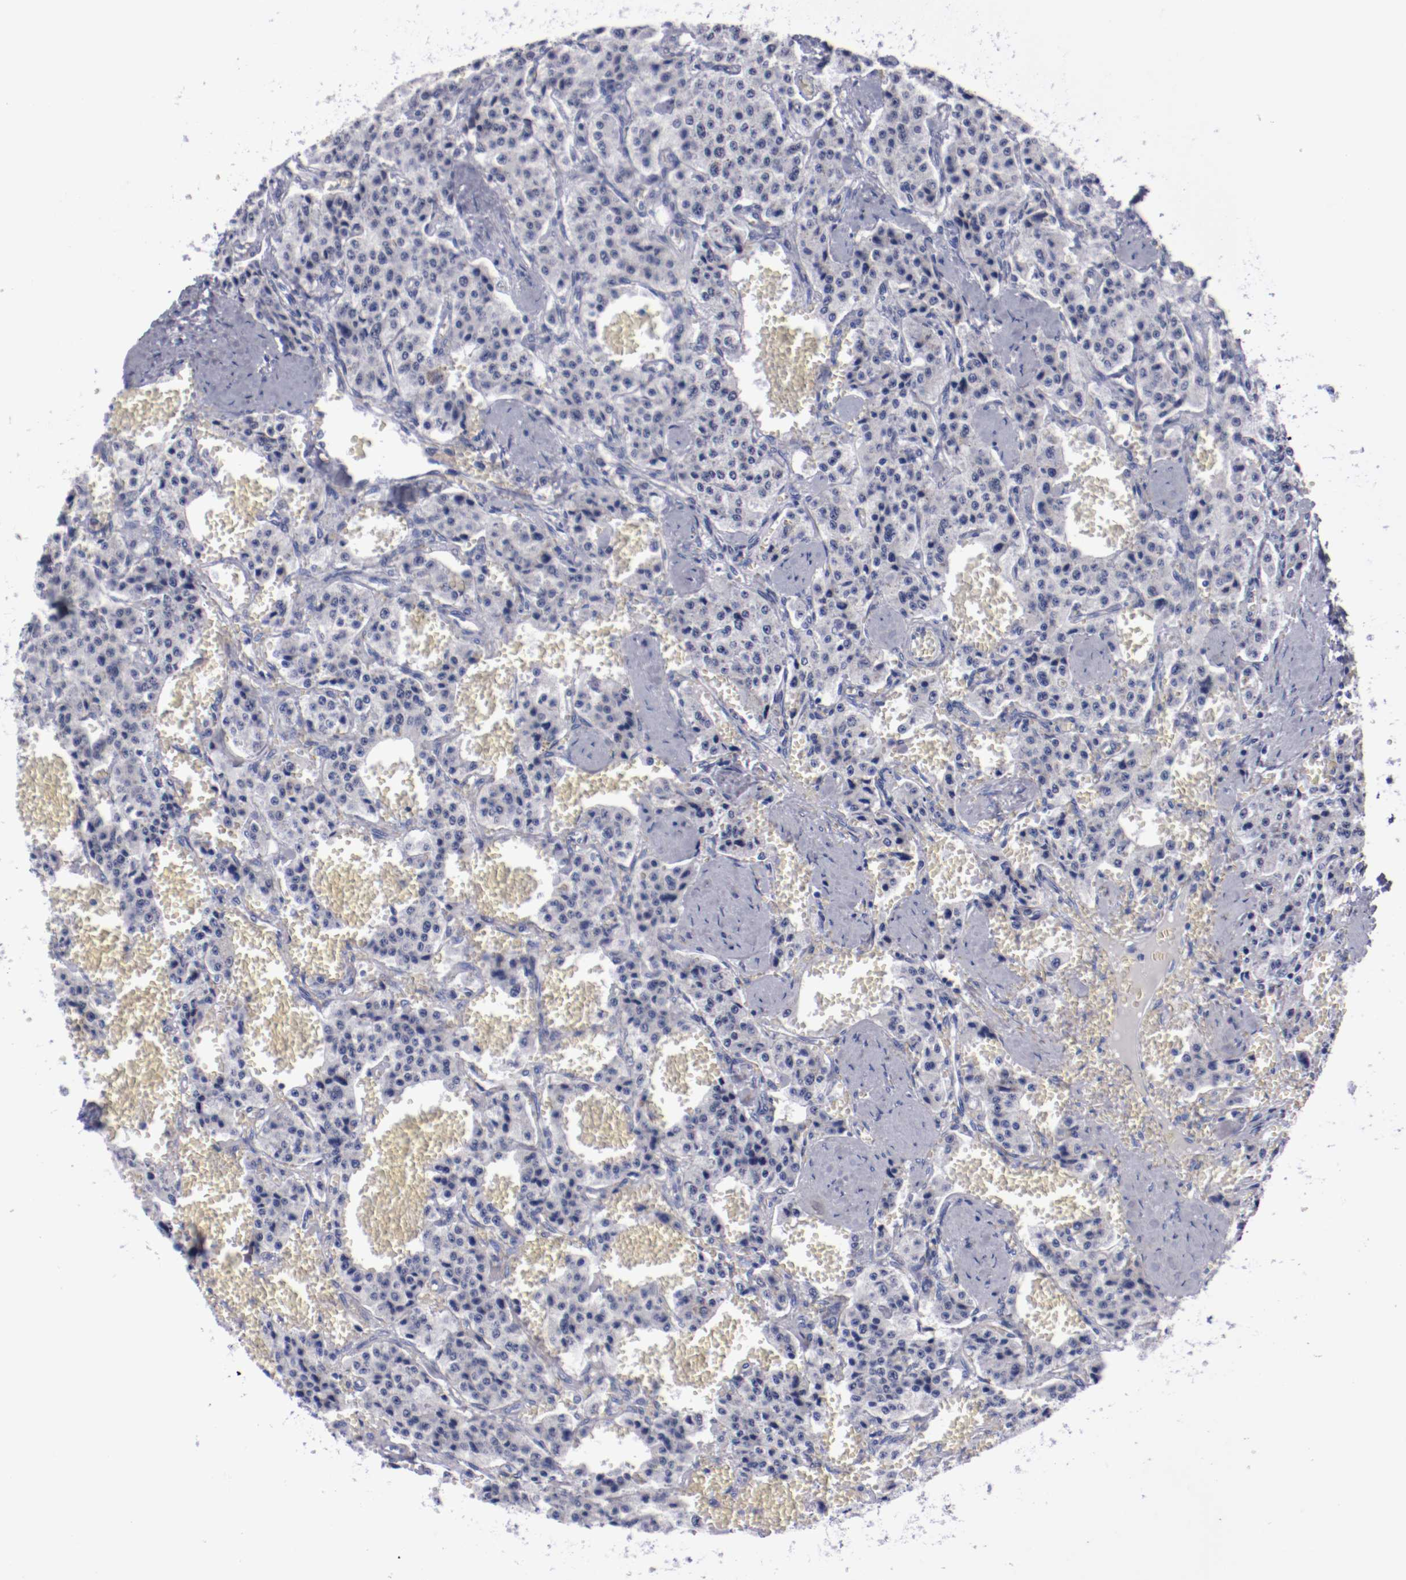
{"staining": {"intensity": "negative", "quantity": "none", "location": "none"}, "tissue": "carcinoid", "cell_type": "Tumor cells", "image_type": "cancer", "snomed": [{"axis": "morphology", "description": "Carcinoid, malignant, NOS"}, {"axis": "topography", "description": "Small intestine"}], "caption": "The histopathology image shows no significant positivity in tumor cells of carcinoid. Nuclei are stained in blue.", "gene": "HNF1B", "patient": {"sex": "male", "age": 52}}